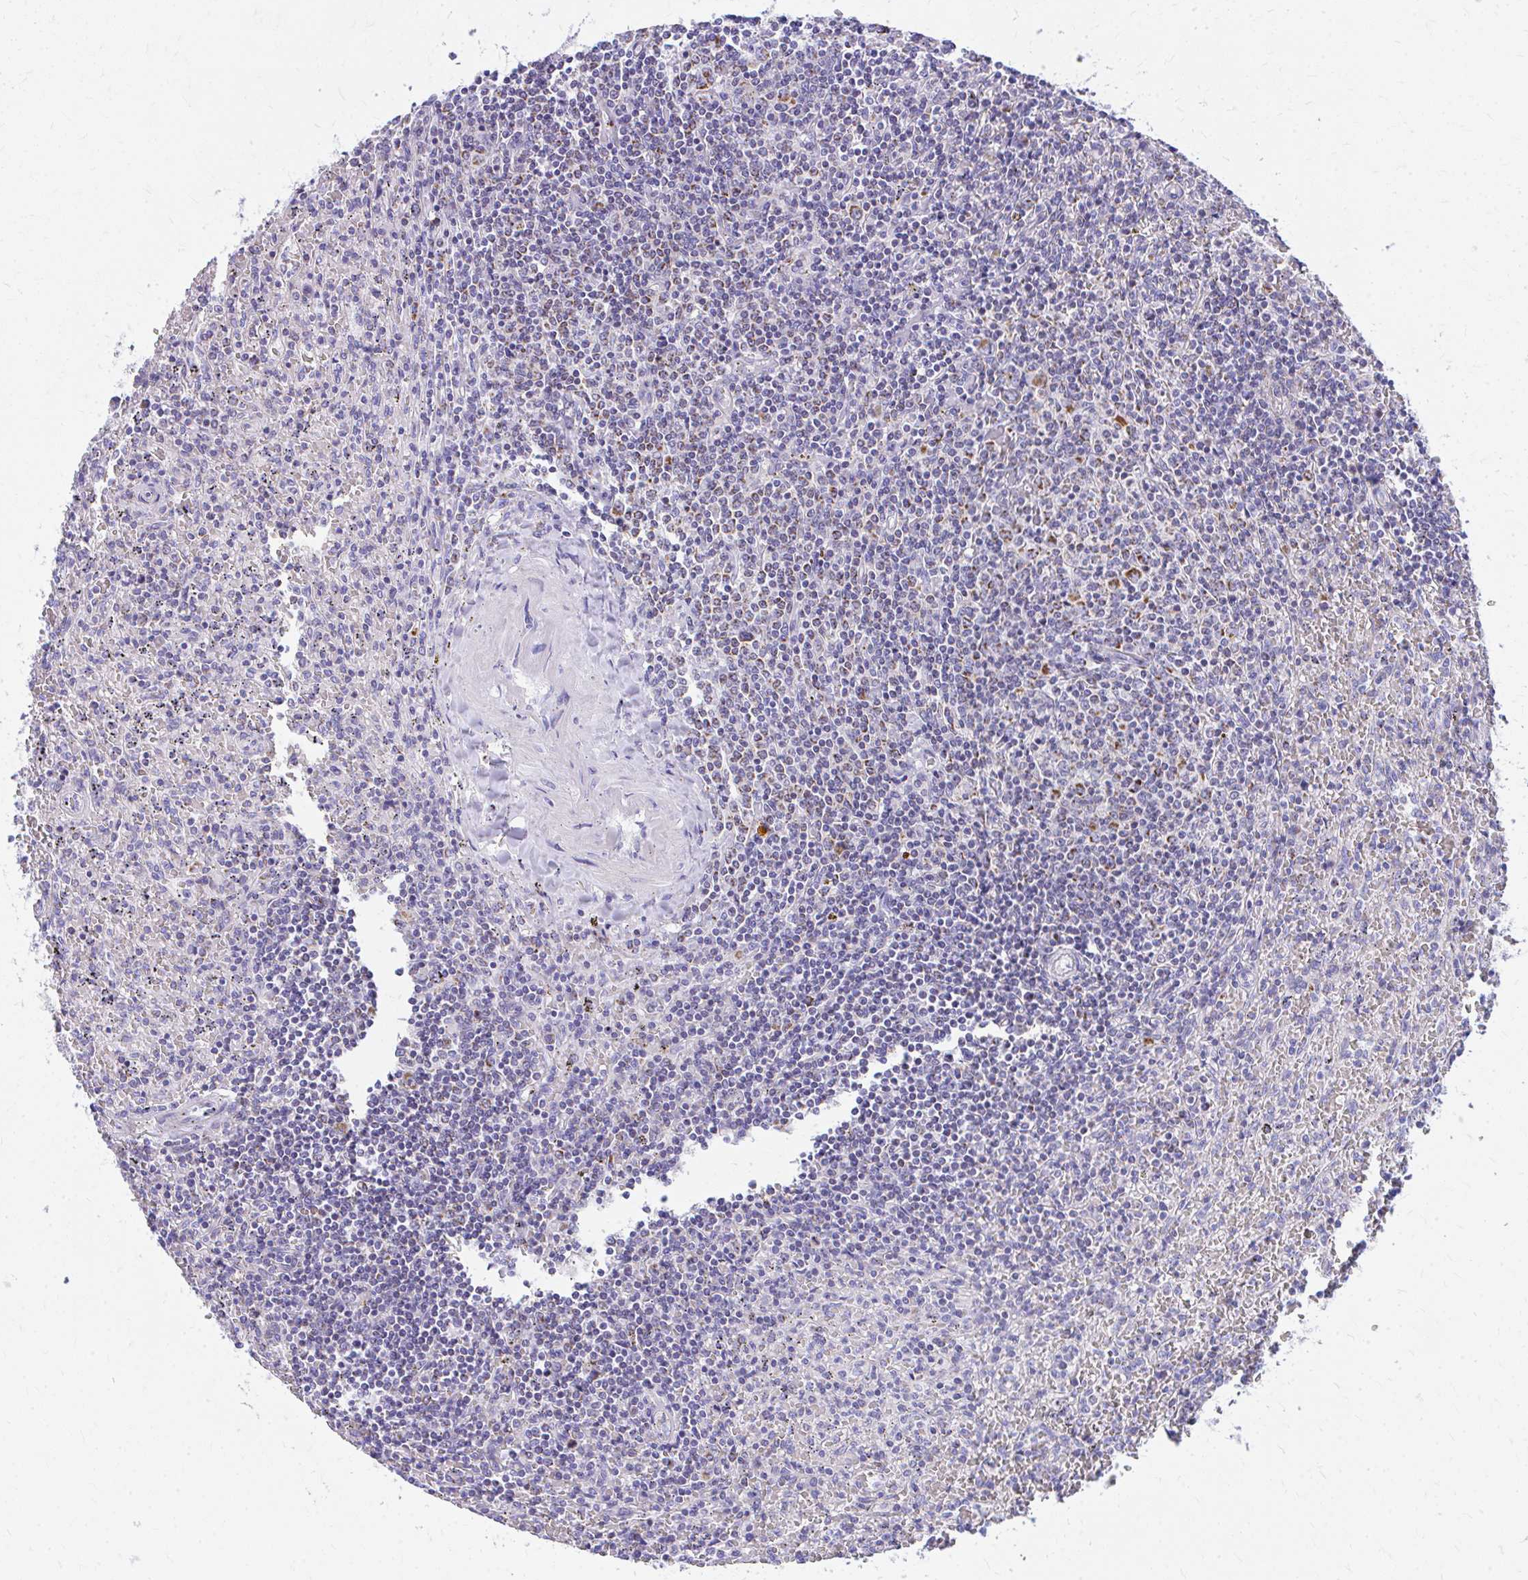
{"staining": {"intensity": "negative", "quantity": "none", "location": "none"}, "tissue": "lymphoma", "cell_type": "Tumor cells", "image_type": "cancer", "snomed": [{"axis": "morphology", "description": "Malignant lymphoma, non-Hodgkin's type, Low grade"}, {"axis": "topography", "description": "Spleen"}], "caption": "The micrograph exhibits no staining of tumor cells in low-grade malignant lymphoma, non-Hodgkin's type.", "gene": "MRPL19", "patient": {"sex": "female", "age": 64}}